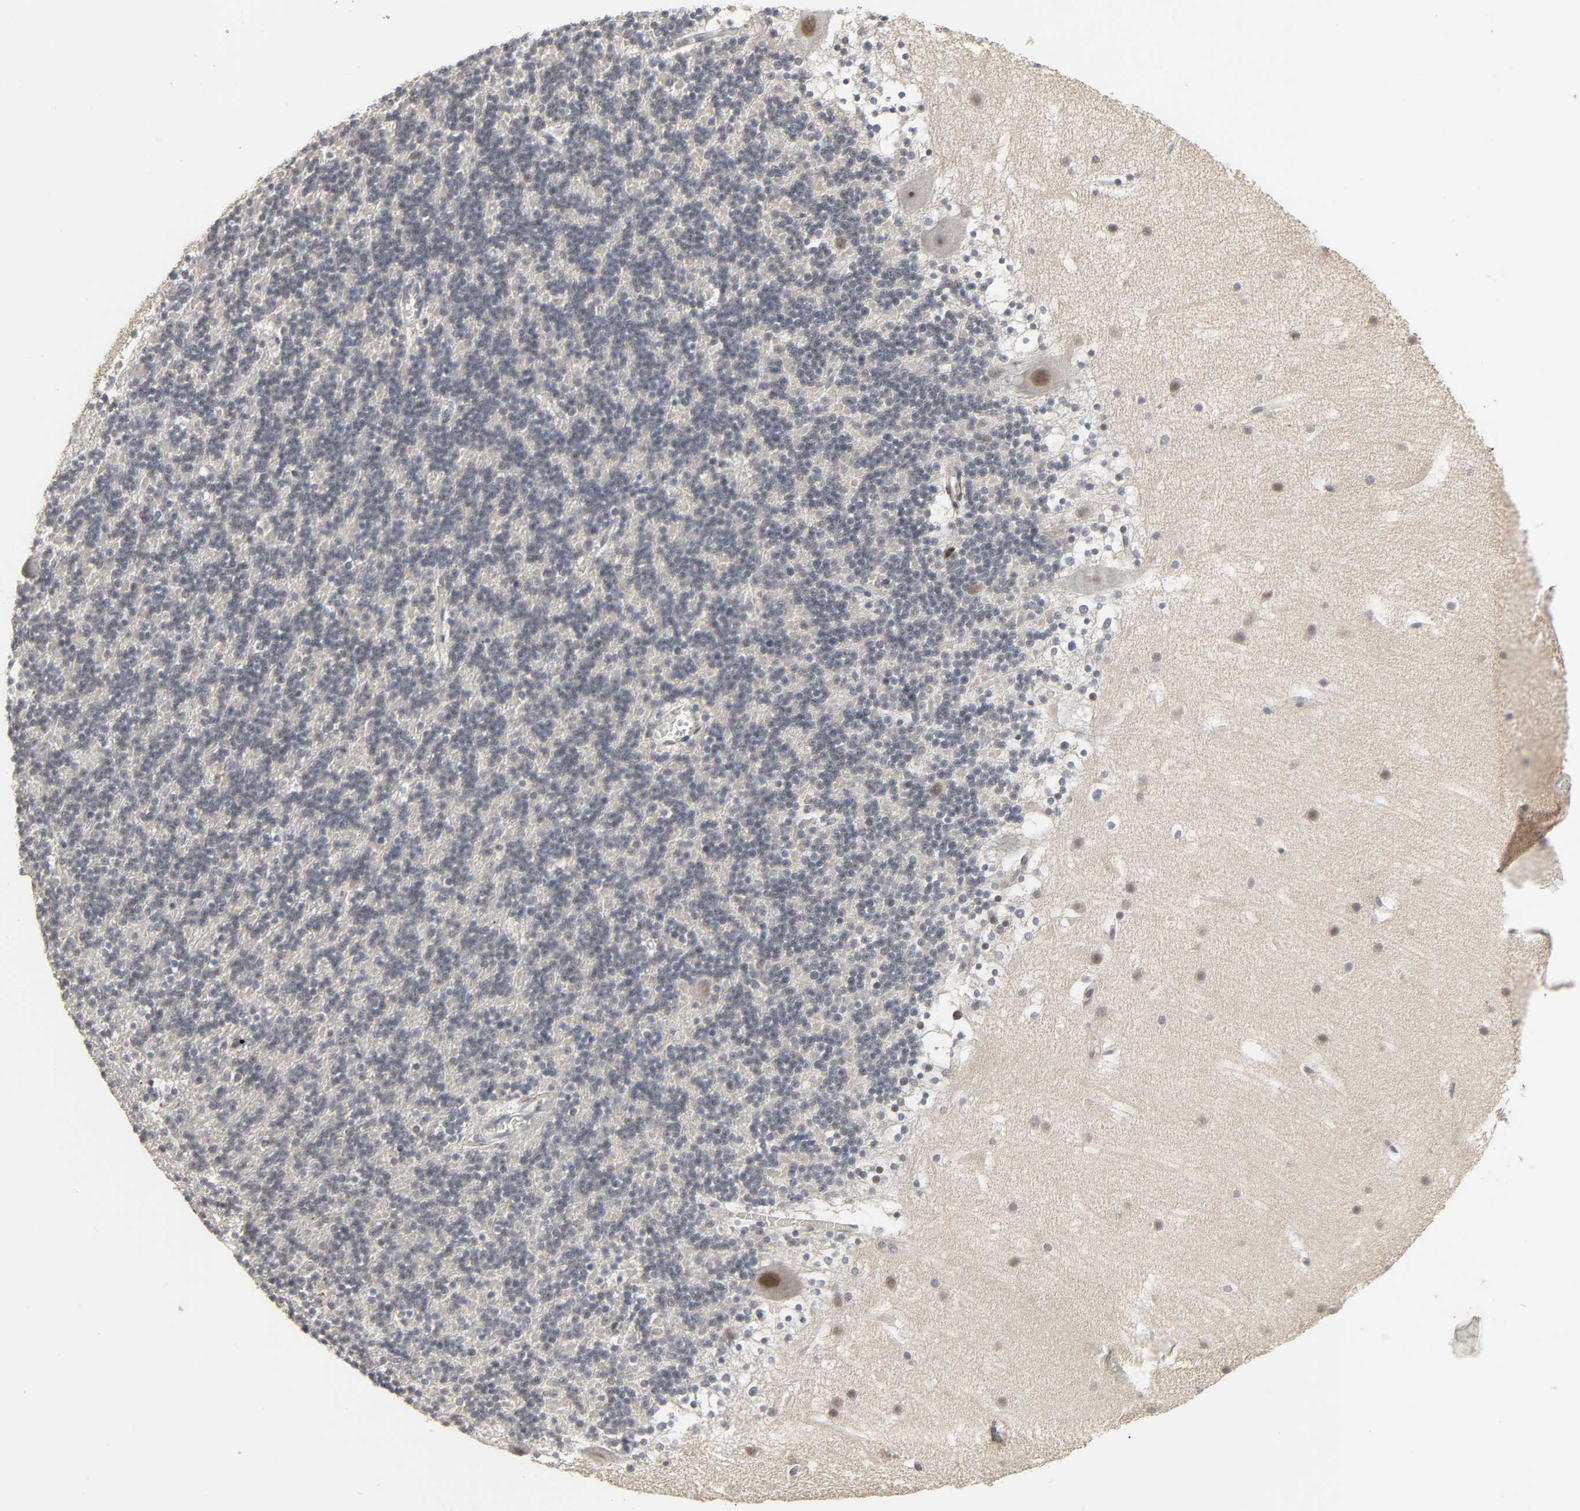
{"staining": {"intensity": "negative", "quantity": "none", "location": "none"}, "tissue": "cerebellum", "cell_type": "Cells in granular layer", "image_type": "normal", "snomed": [{"axis": "morphology", "description": "Normal tissue, NOS"}, {"axis": "topography", "description": "Cerebellum"}], "caption": "This is an IHC histopathology image of normal cerebellum. There is no staining in cells in granular layer.", "gene": "ZNF222", "patient": {"sex": "male", "age": 45}}